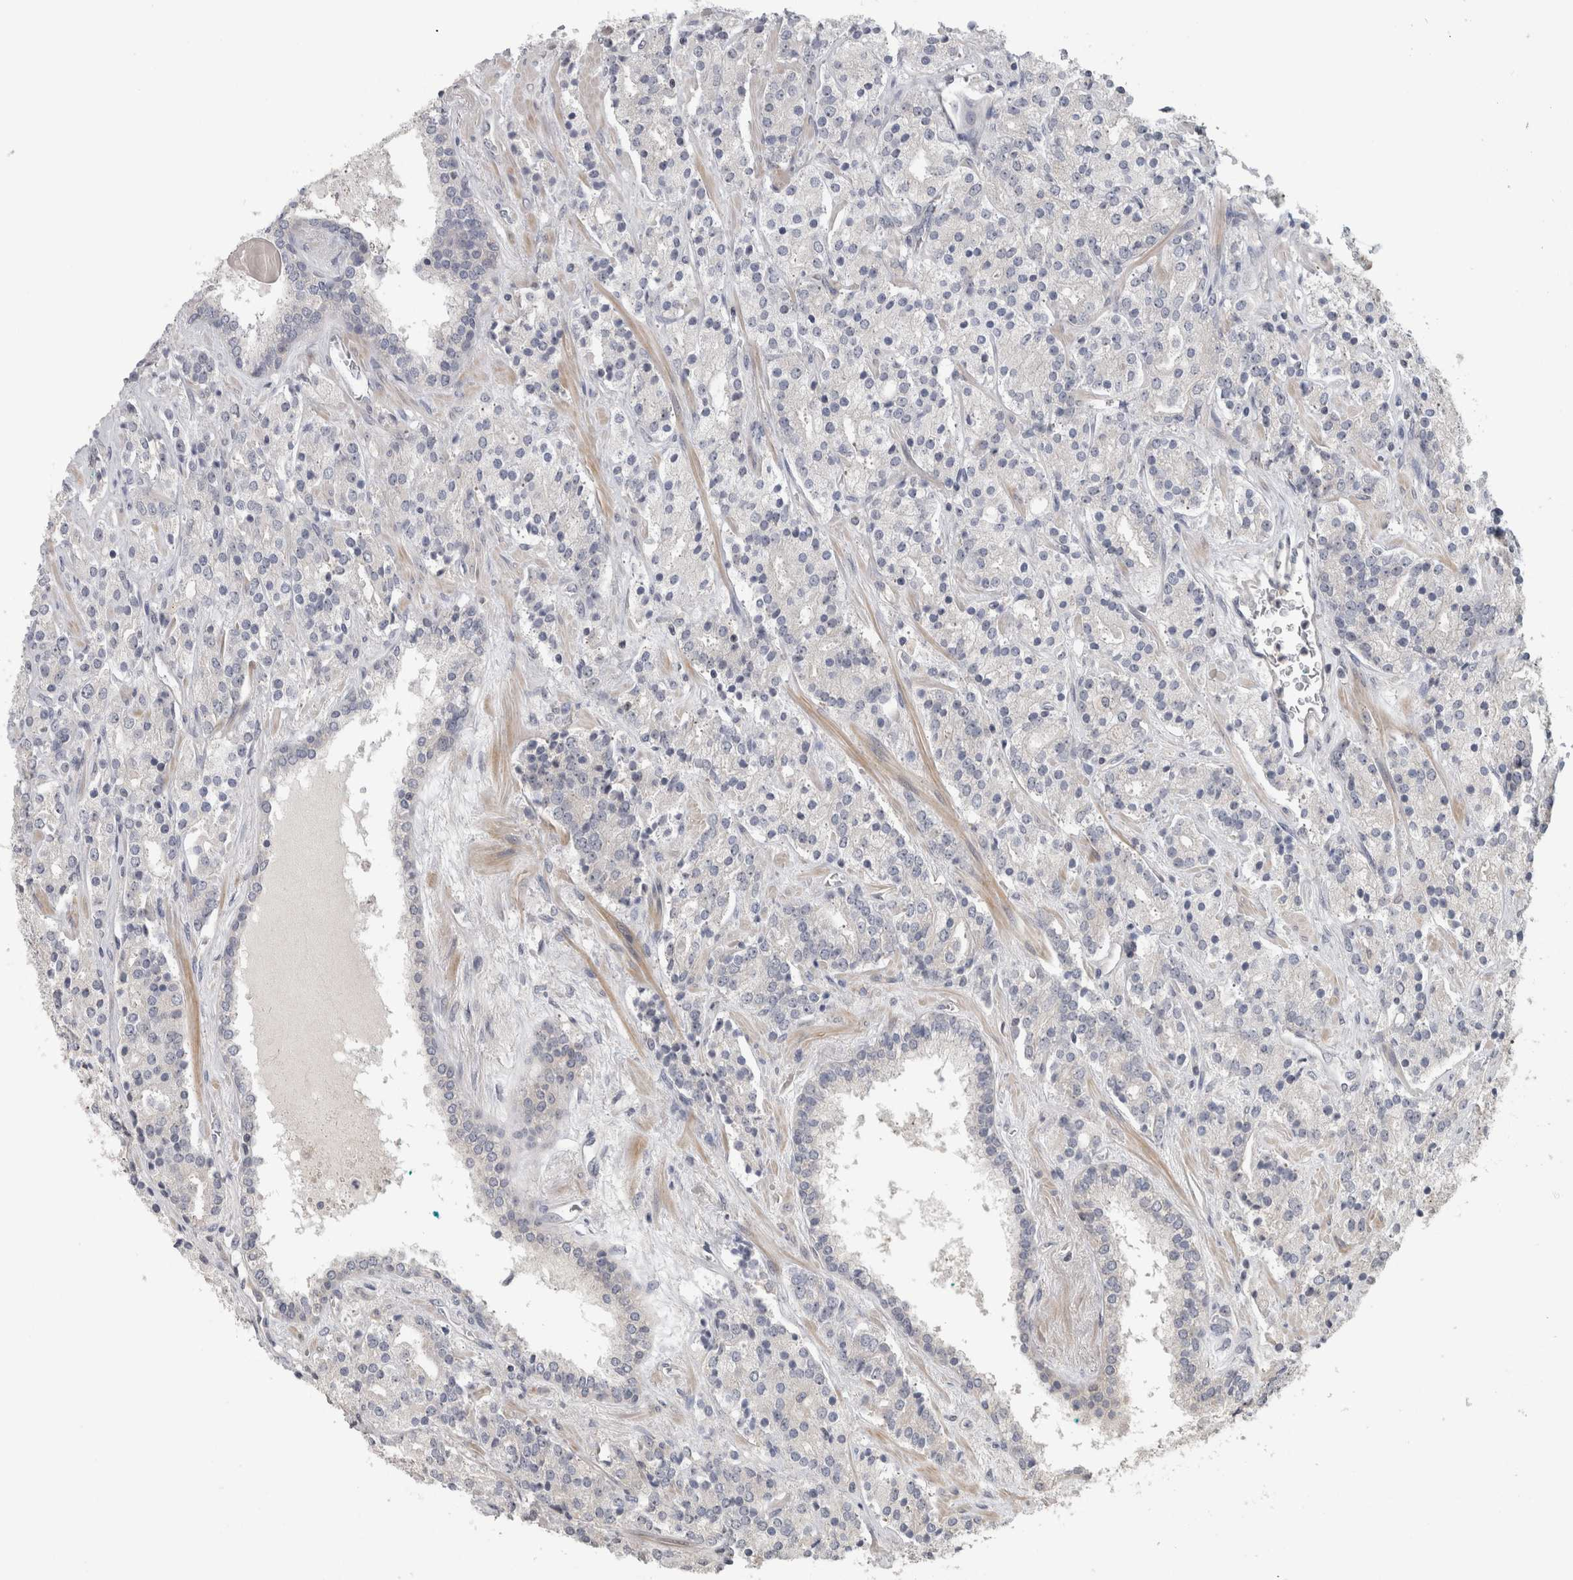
{"staining": {"intensity": "negative", "quantity": "none", "location": "none"}, "tissue": "prostate cancer", "cell_type": "Tumor cells", "image_type": "cancer", "snomed": [{"axis": "morphology", "description": "Adenocarcinoma, High grade"}, {"axis": "topography", "description": "Prostate"}], "caption": "The immunohistochemistry micrograph has no significant positivity in tumor cells of prostate cancer (high-grade adenocarcinoma) tissue. (Immunohistochemistry, brightfield microscopy, high magnification).", "gene": "RBM28", "patient": {"sex": "male", "age": 71}}